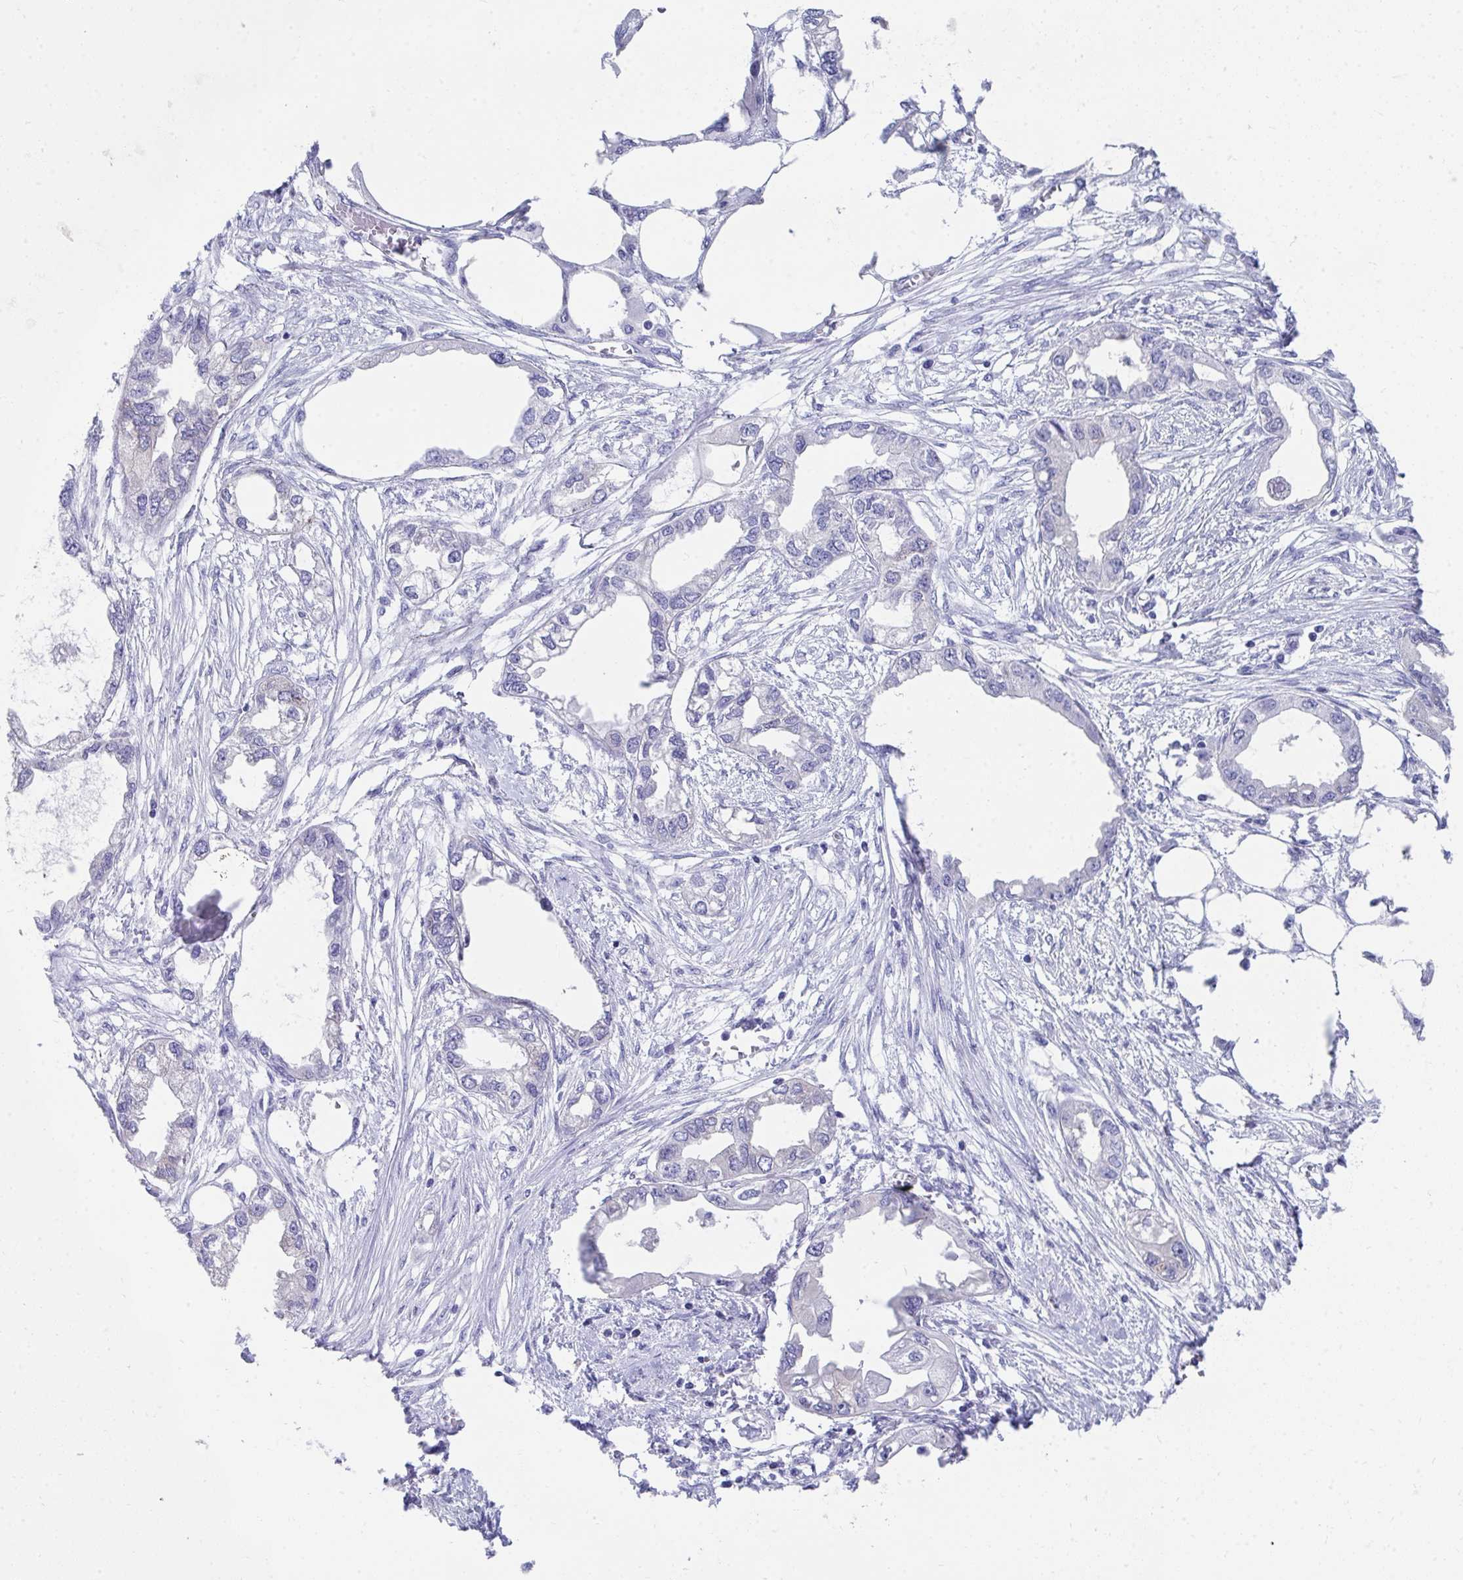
{"staining": {"intensity": "negative", "quantity": "none", "location": "none"}, "tissue": "endometrial cancer", "cell_type": "Tumor cells", "image_type": "cancer", "snomed": [{"axis": "morphology", "description": "Adenocarcinoma, NOS"}, {"axis": "morphology", "description": "Adenocarcinoma, metastatic, NOS"}, {"axis": "topography", "description": "Adipose tissue"}, {"axis": "topography", "description": "Endometrium"}], "caption": "The image demonstrates no significant staining in tumor cells of endometrial cancer. (DAB IHC visualized using brightfield microscopy, high magnification).", "gene": "HGD", "patient": {"sex": "female", "age": 67}}